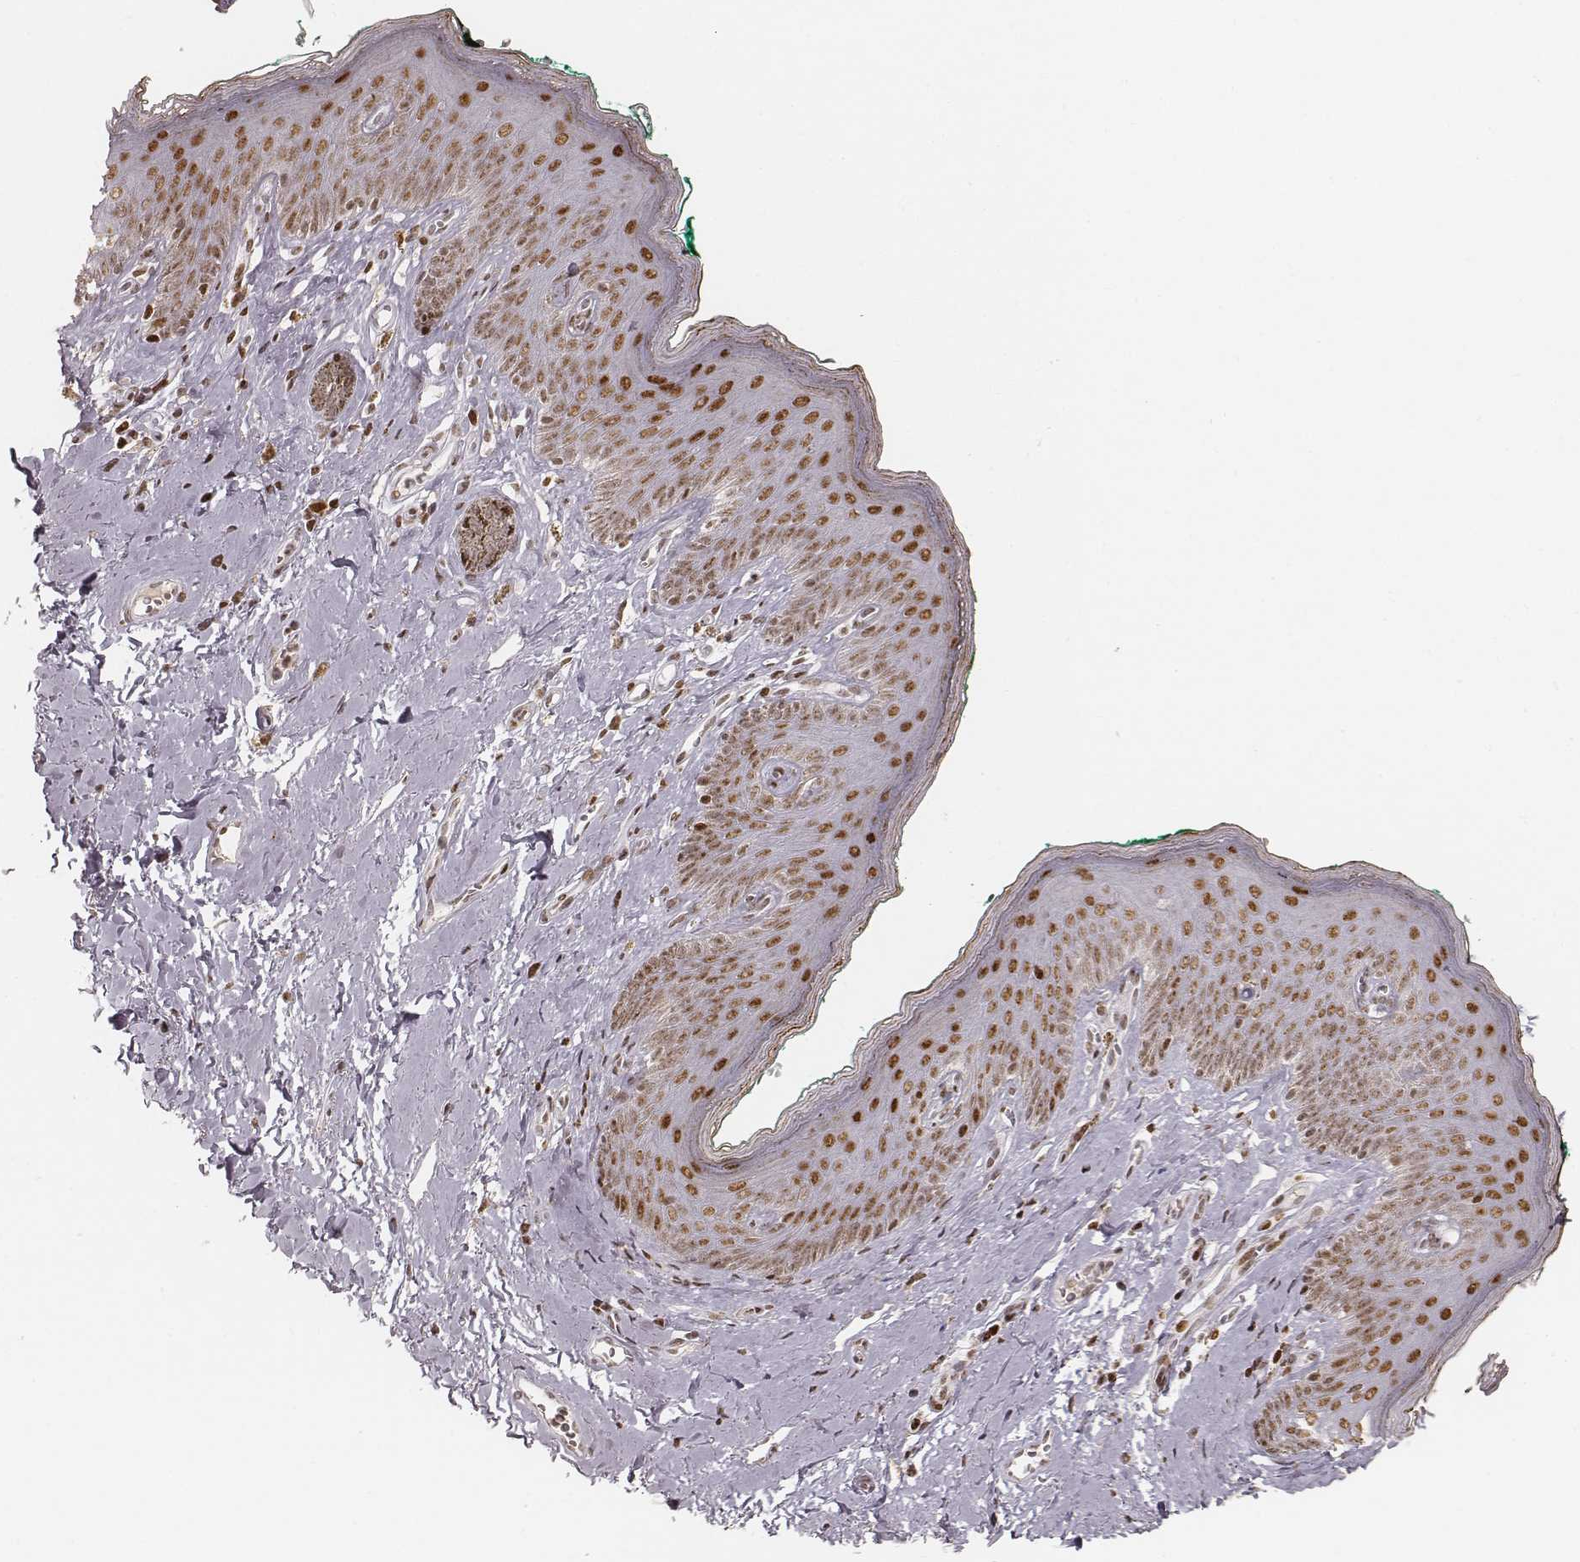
{"staining": {"intensity": "strong", "quantity": ">75%", "location": "nuclear"}, "tissue": "skin", "cell_type": "Epidermal cells", "image_type": "normal", "snomed": [{"axis": "morphology", "description": "Normal tissue, NOS"}, {"axis": "topography", "description": "Vulva"}], "caption": "A high amount of strong nuclear expression is present in approximately >75% of epidermal cells in unremarkable skin.", "gene": "HNRNPC", "patient": {"sex": "female", "age": 66}}